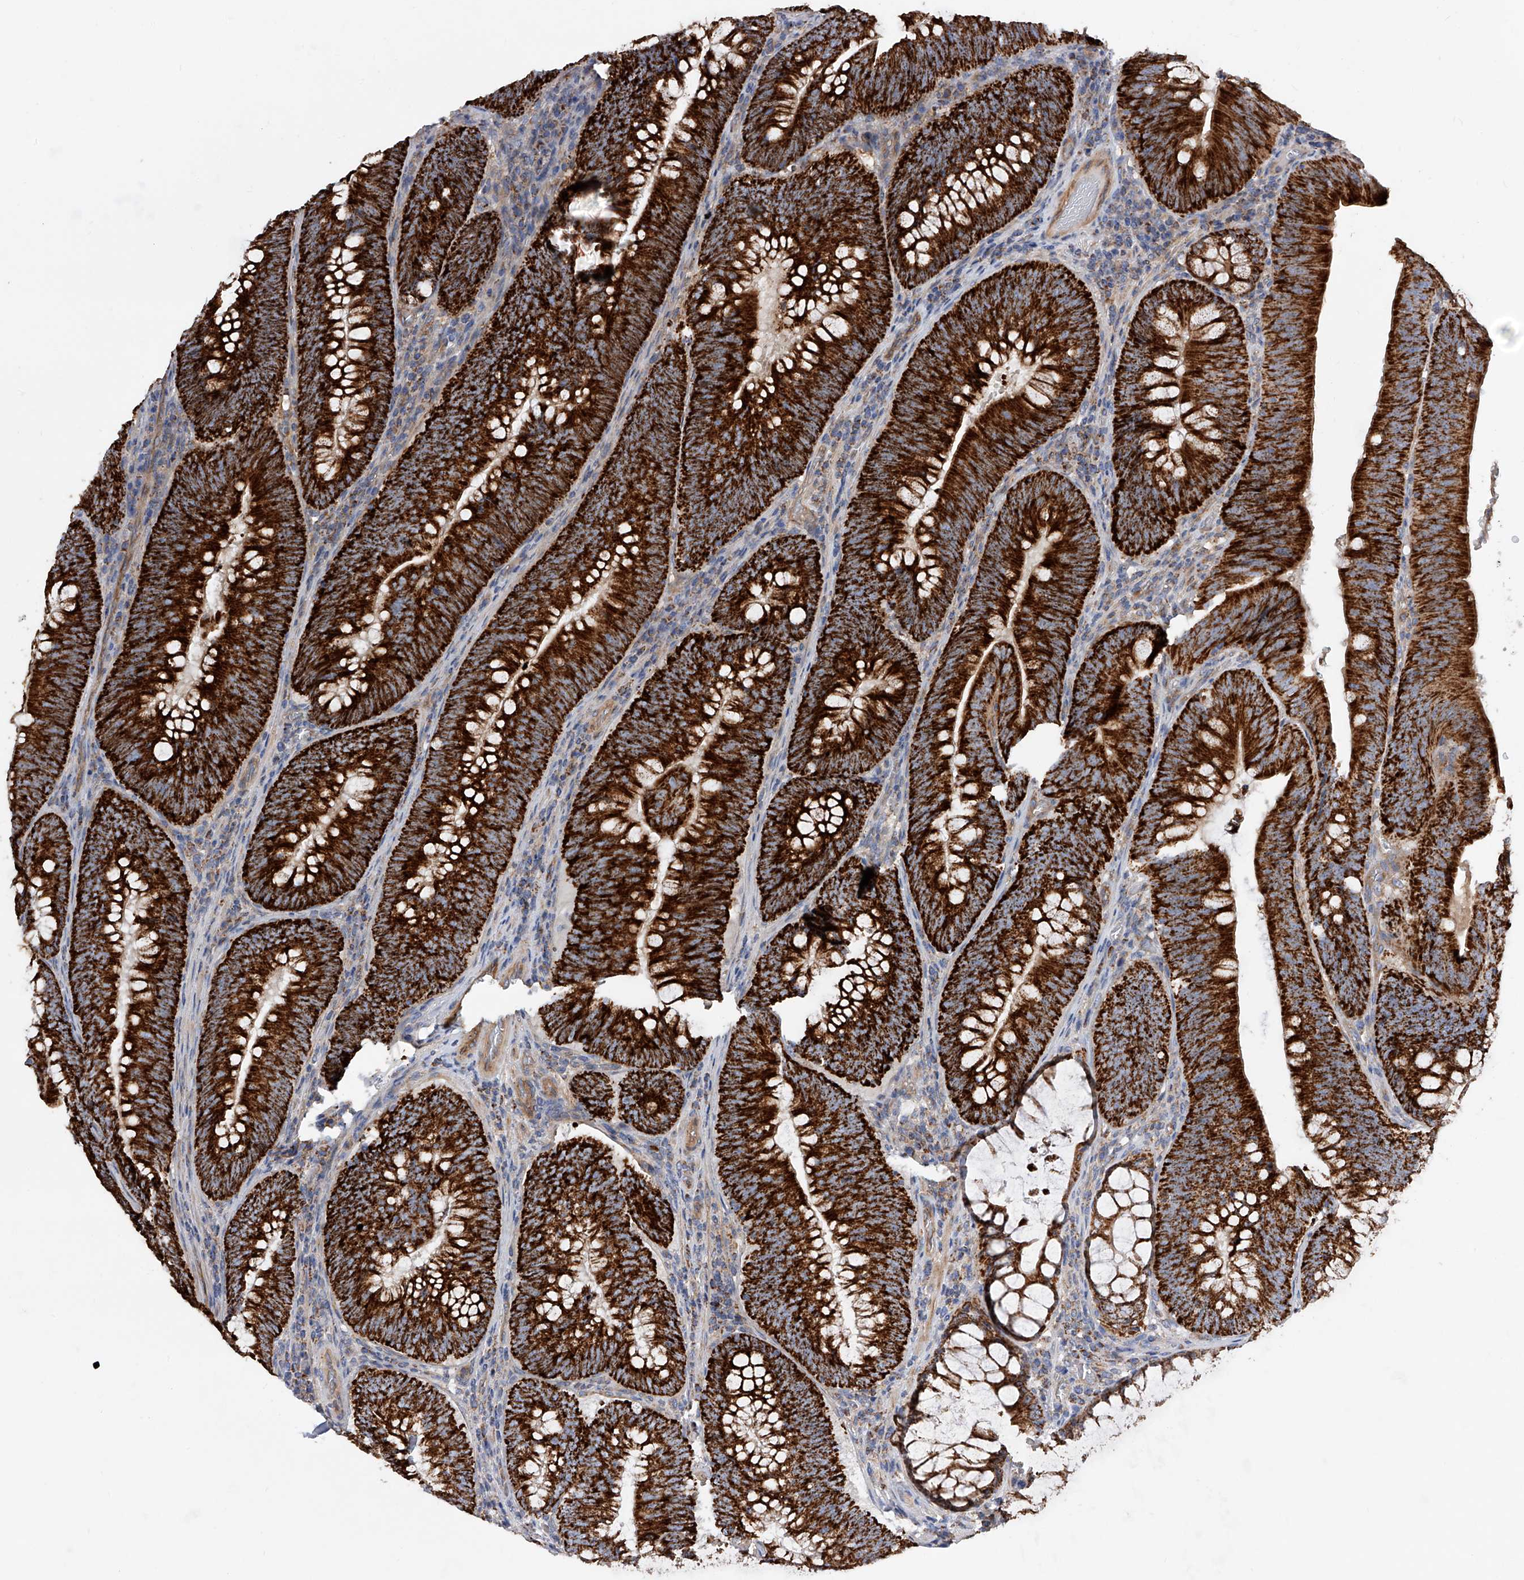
{"staining": {"intensity": "strong", "quantity": ">75%", "location": "cytoplasmic/membranous"}, "tissue": "colorectal cancer", "cell_type": "Tumor cells", "image_type": "cancer", "snomed": [{"axis": "morphology", "description": "Normal tissue, NOS"}, {"axis": "topography", "description": "Colon"}], "caption": "Protein staining of colorectal cancer tissue shows strong cytoplasmic/membranous positivity in approximately >75% of tumor cells. (IHC, brightfield microscopy, high magnification).", "gene": "PDSS2", "patient": {"sex": "female", "age": 82}}